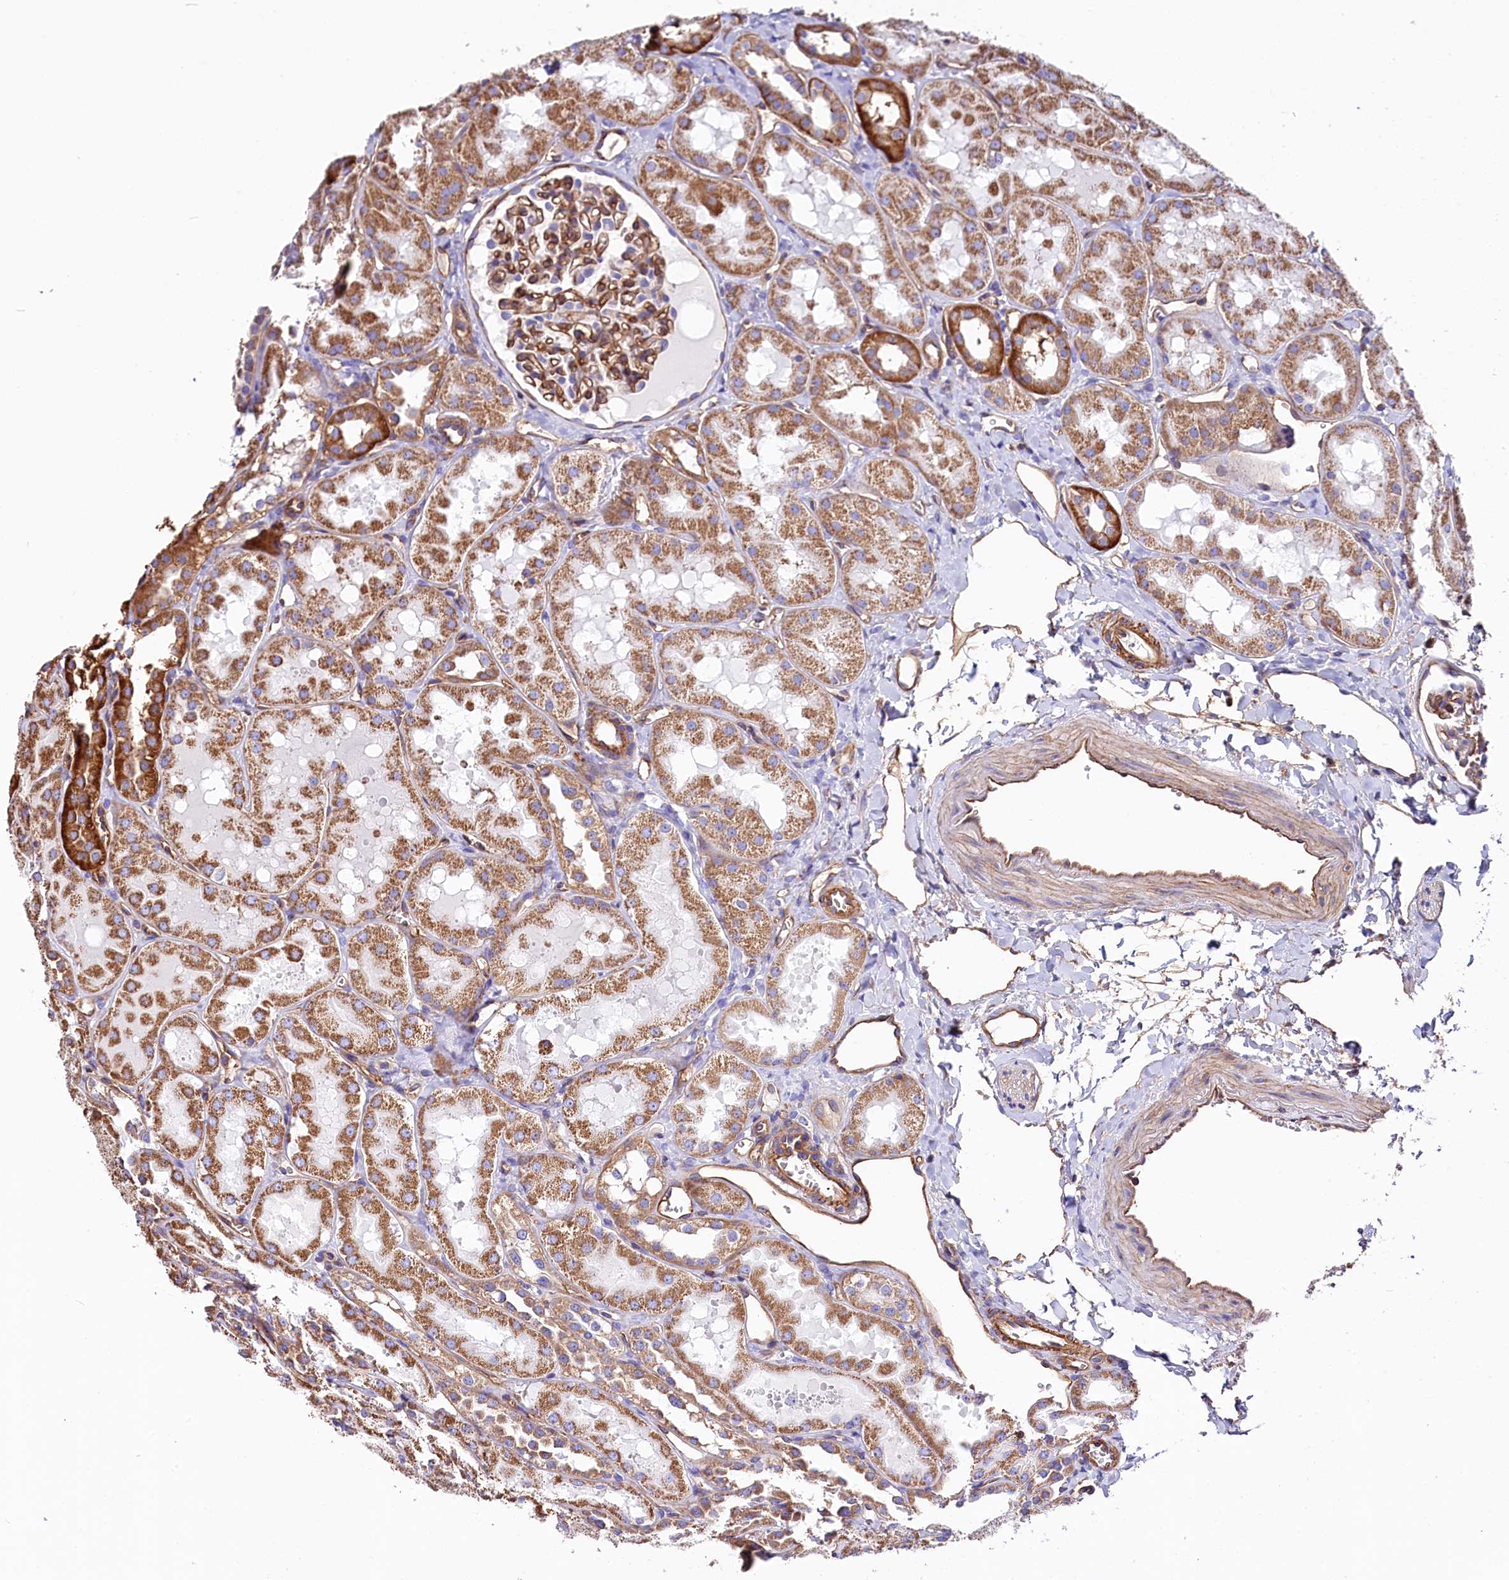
{"staining": {"intensity": "strong", "quantity": ">75%", "location": "cytoplasmic/membranous"}, "tissue": "kidney", "cell_type": "Cells in glomeruli", "image_type": "normal", "snomed": [{"axis": "morphology", "description": "Normal tissue, NOS"}, {"axis": "topography", "description": "Kidney"}, {"axis": "topography", "description": "Urinary bladder"}], "caption": "Cells in glomeruli display high levels of strong cytoplasmic/membranous positivity in approximately >75% of cells in normal kidney. The protein of interest is shown in brown color, while the nuclei are stained blue.", "gene": "ATP2B4", "patient": {"sex": "male", "age": 16}}